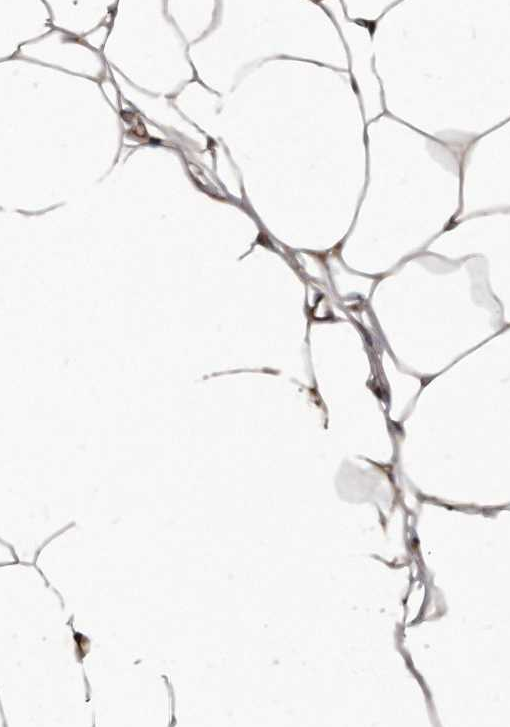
{"staining": {"intensity": "weak", "quantity": "25%-75%", "location": "cytoplasmic/membranous"}, "tissue": "adipose tissue", "cell_type": "Adipocytes", "image_type": "normal", "snomed": [{"axis": "morphology", "description": "Normal tissue, NOS"}, {"axis": "topography", "description": "Breast"}], "caption": "Immunohistochemistry (IHC) (DAB) staining of normal adipose tissue reveals weak cytoplasmic/membranous protein expression in about 25%-75% of adipocytes.", "gene": "FAM136A", "patient": {"sex": "female", "age": 23}}